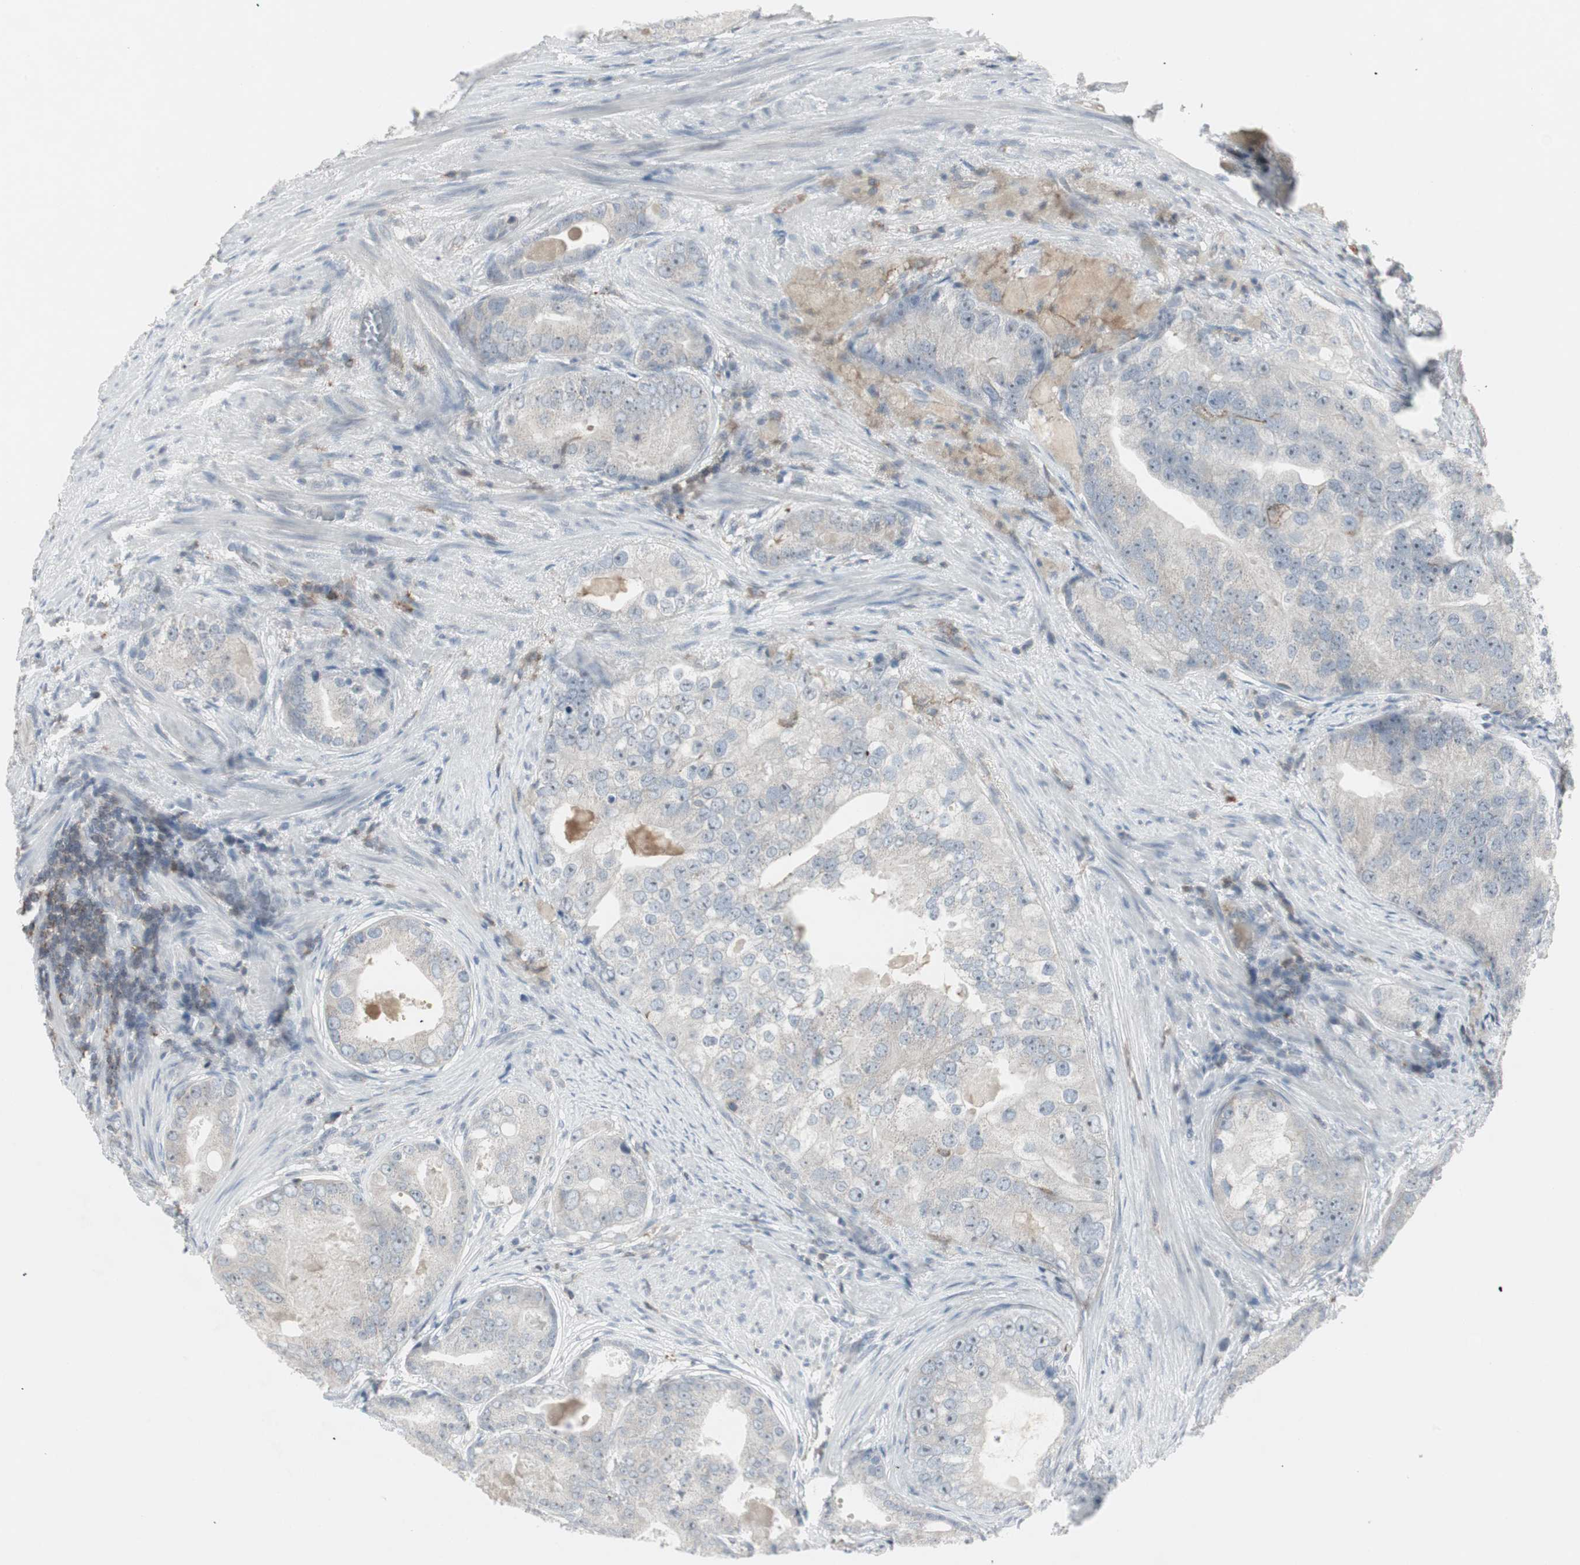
{"staining": {"intensity": "negative", "quantity": "none", "location": "none"}, "tissue": "prostate cancer", "cell_type": "Tumor cells", "image_type": "cancer", "snomed": [{"axis": "morphology", "description": "Adenocarcinoma, High grade"}, {"axis": "topography", "description": "Prostate"}], "caption": "Protein analysis of prostate adenocarcinoma (high-grade) displays no significant expression in tumor cells. (DAB (3,3'-diaminobenzidine) IHC, high magnification).", "gene": "MAP4K4", "patient": {"sex": "male", "age": 66}}